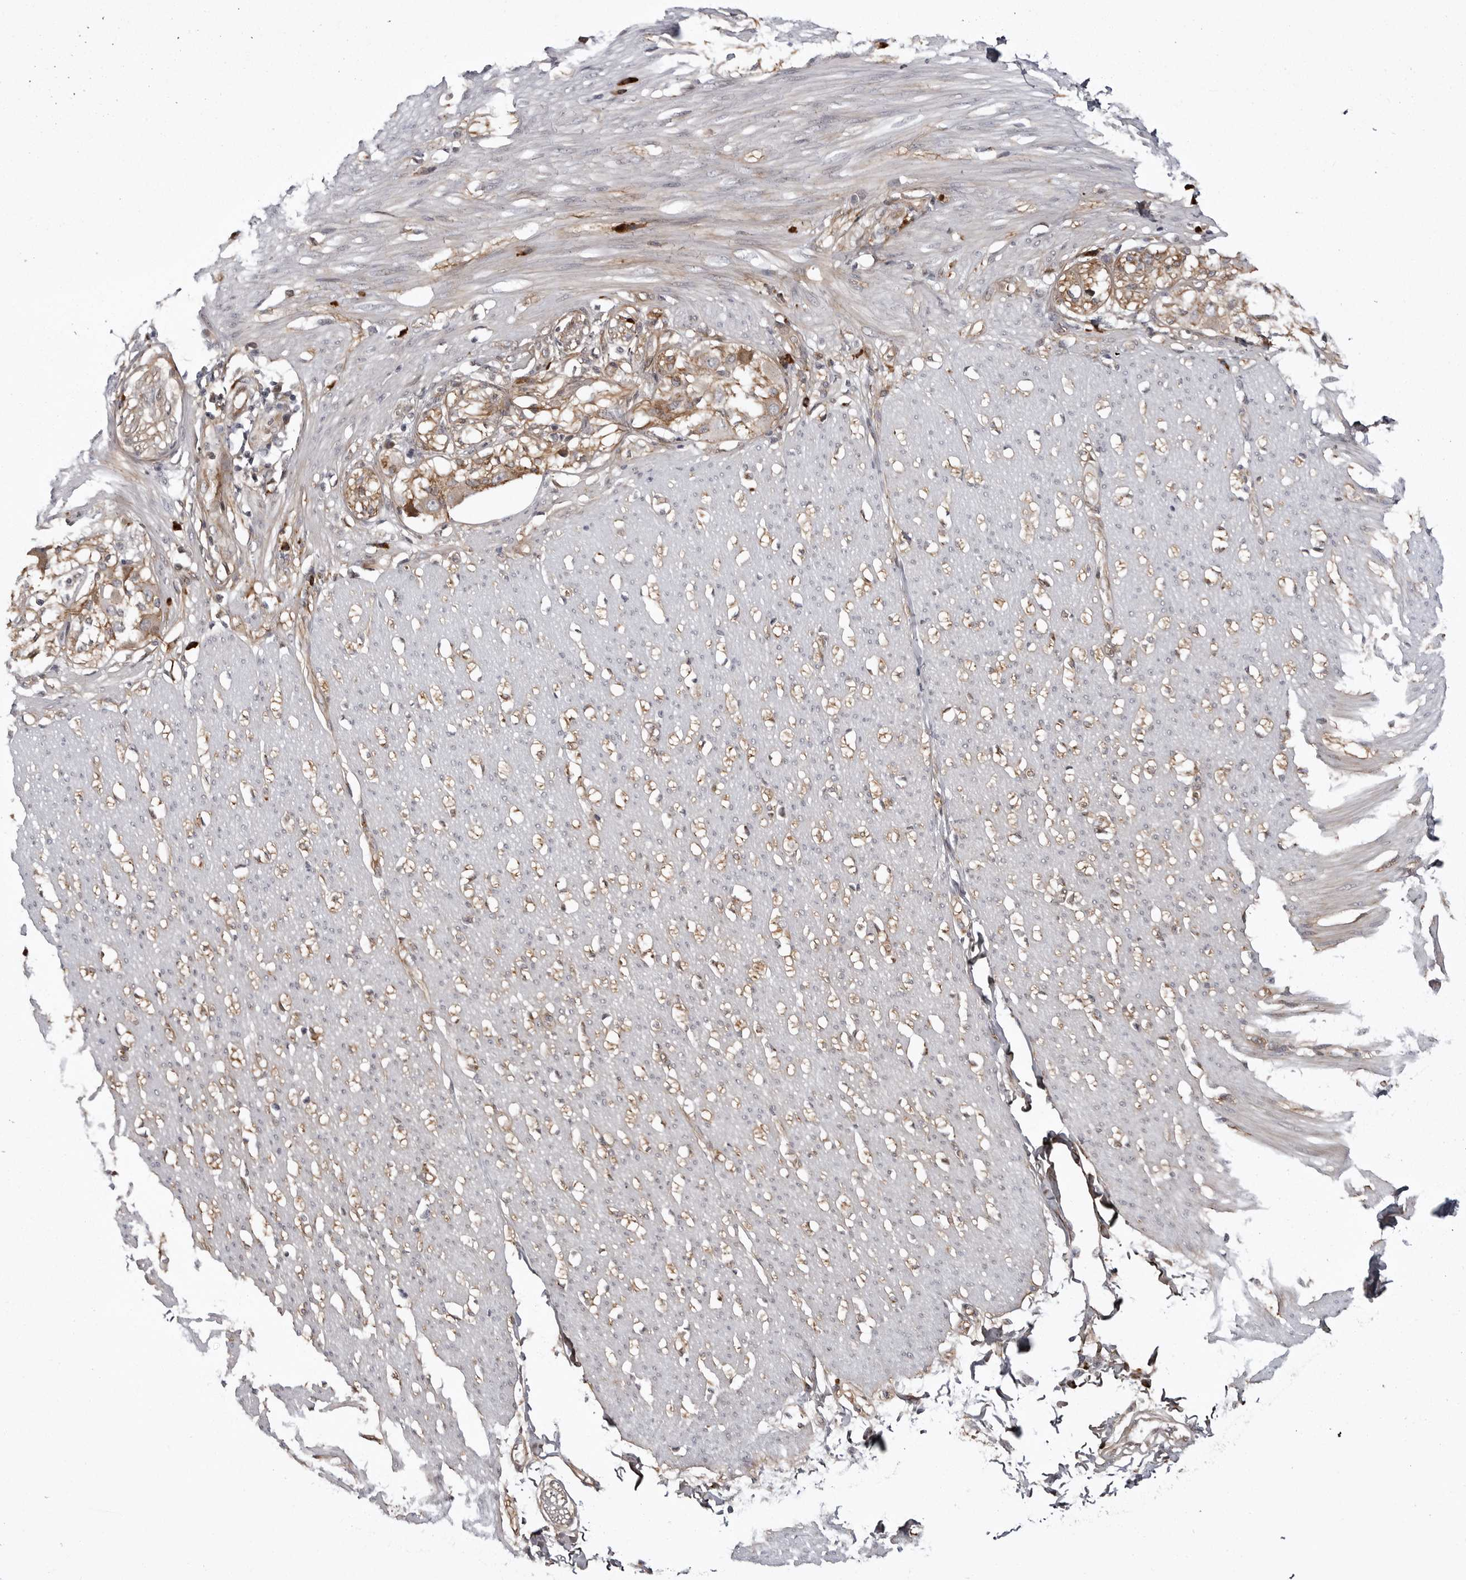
{"staining": {"intensity": "moderate", "quantity": "25%-75%", "location": "cytoplasmic/membranous"}, "tissue": "smooth muscle", "cell_type": "Smooth muscle cells", "image_type": "normal", "snomed": [{"axis": "morphology", "description": "Normal tissue, NOS"}, {"axis": "morphology", "description": "Adenocarcinoma, NOS"}, {"axis": "topography", "description": "Colon"}, {"axis": "topography", "description": "Peripheral nerve tissue"}], "caption": "A medium amount of moderate cytoplasmic/membranous positivity is identified in about 25%-75% of smooth muscle cells in normal smooth muscle. The staining is performed using DAB (3,3'-diaminobenzidine) brown chromogen to label protein expression. The nuclei are counter-stained blue using hematoxylin.", "gene": "ARL5A", "patient": {"sex": "male", "age": 14}}